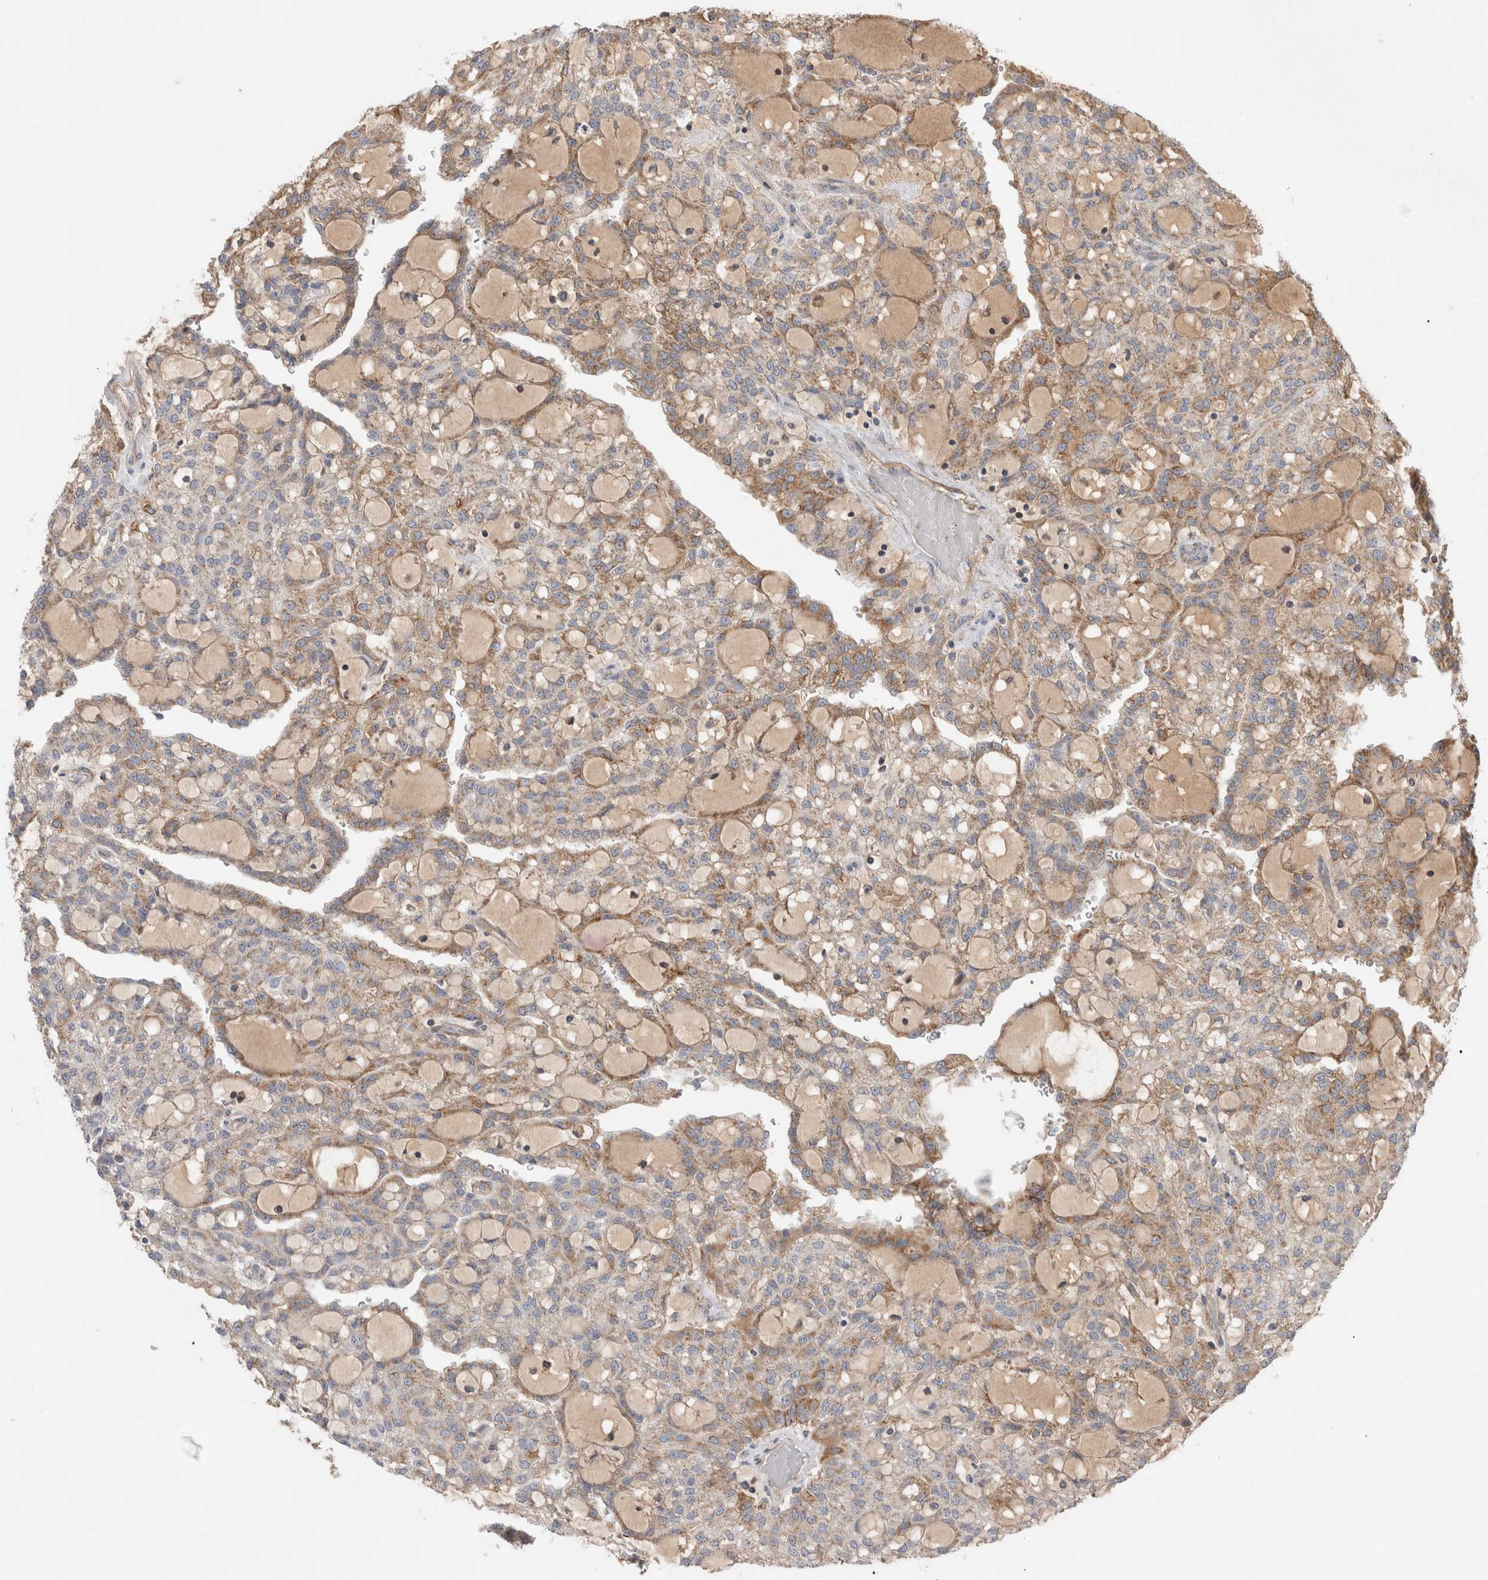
{"staining": {"intensity": "weak", "quantity": "25%-75%", "location": "cytoplasmic/membranous"}, "tissue": "renal cancer", "cell_type": "Tumor cells", "image_type": "cancer", "snomed": [{"axis": "morphology", "description": "Adenocarcinoma, NOS"}, {"axis": "topography", "description": "Kidney"}], "caption": "Immunohistochemical staining of human adenocarcinoma (renal) displays low levels of weak cytoplasmic/membranous protein positivity in about 25%-75% of tumor cells.", "gene": "MRPS28", "patient": {"sex": "male", "age": 63}}